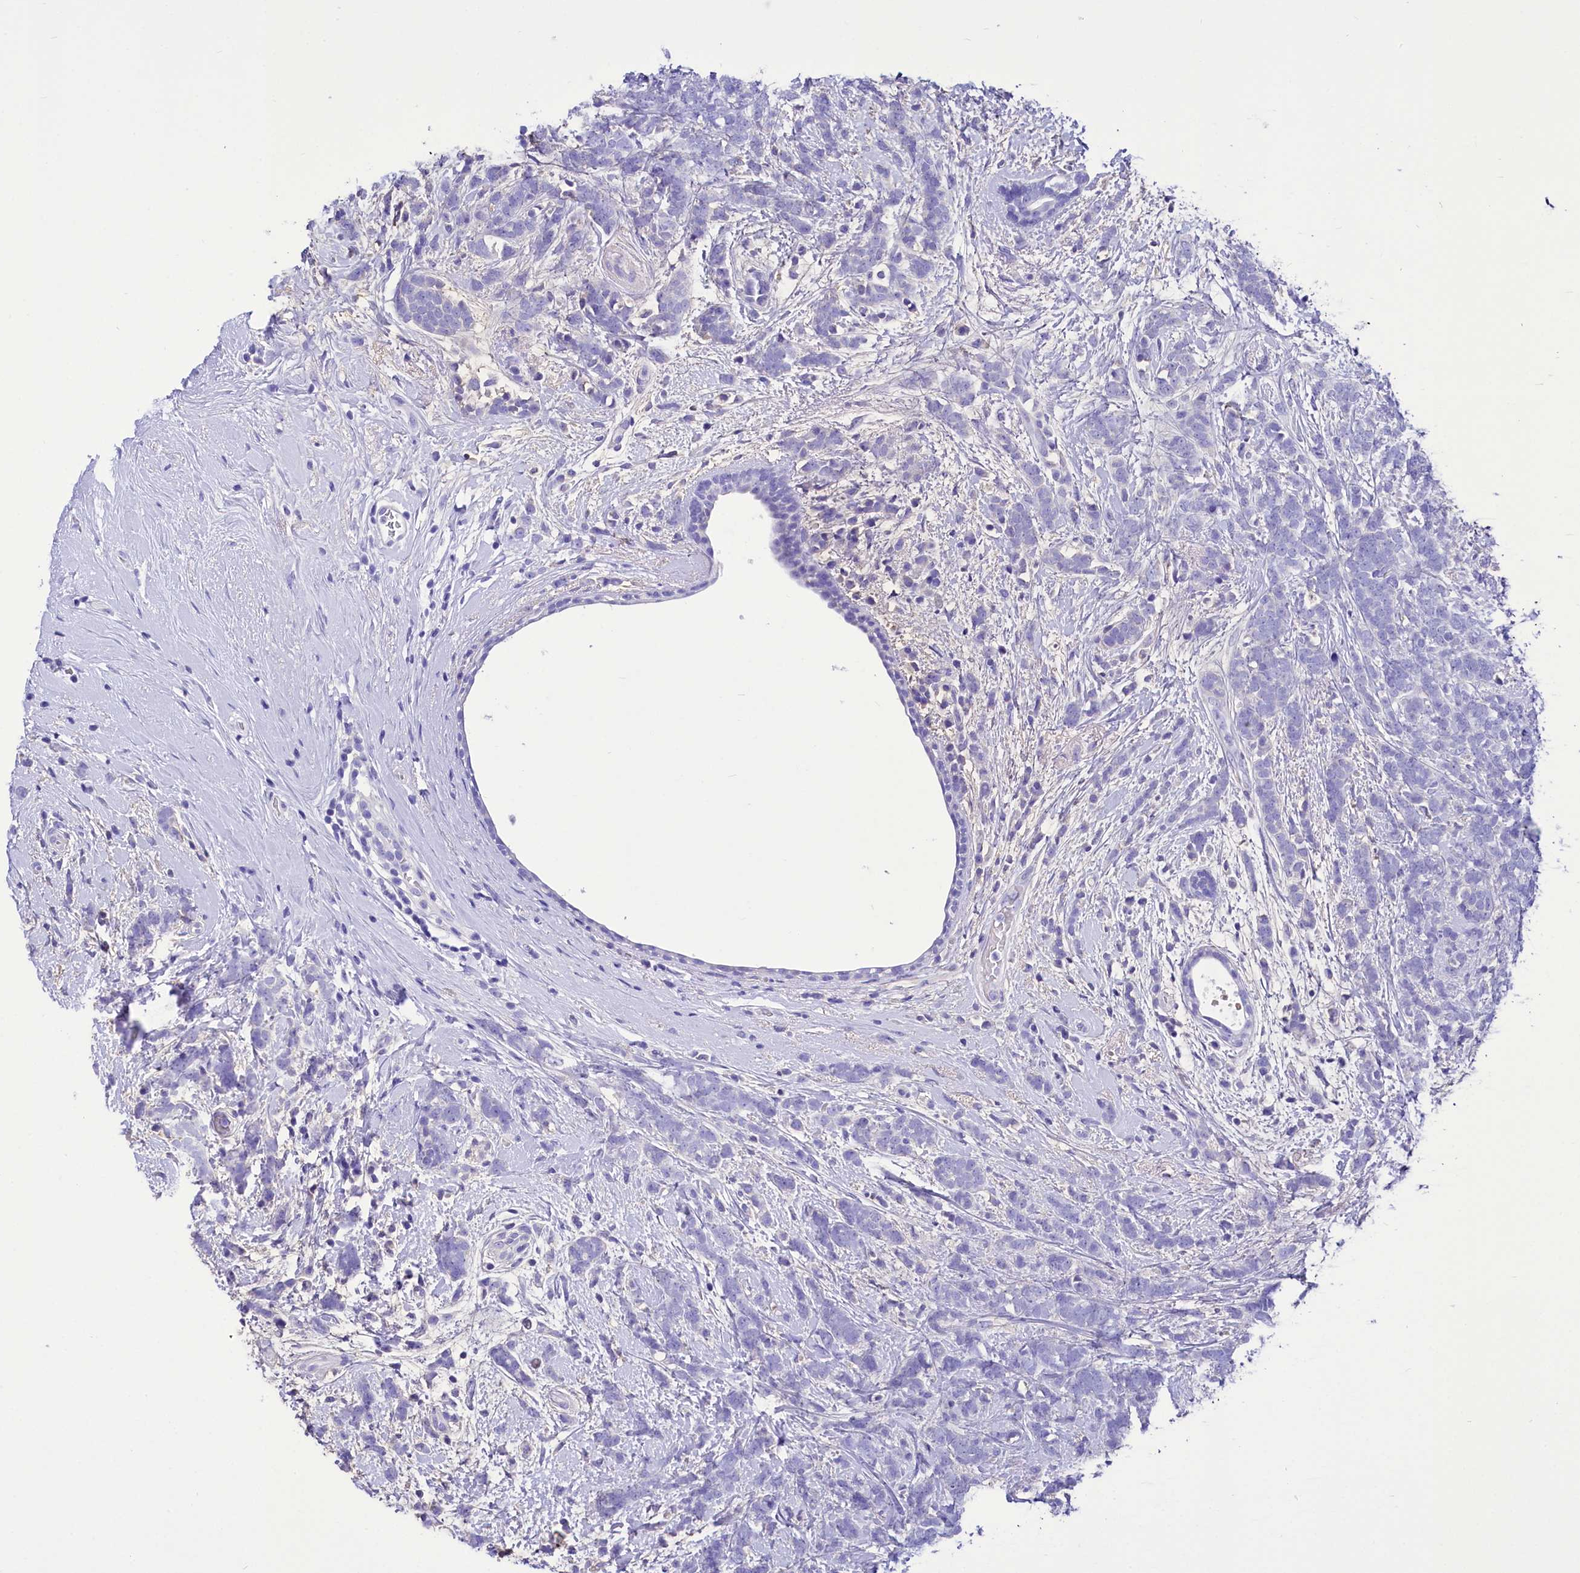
{"staining": {"intensity": "negative", "quantity": "none", "location": "none"}, "tissue": "breast cancer", "cell_type": "Tumor cells", "image_type": "cancer", "snomed": [{"axis": "morphology", "description": "Lobular carcinoma"}, {"axis": "topography", "description": "Breast"}], "caption": "Human breast cancer stained for a protein using IHC displays no expression in tumor cells.", "gene": "TTC36", "patient": {"sex": "female", "age": 58}}